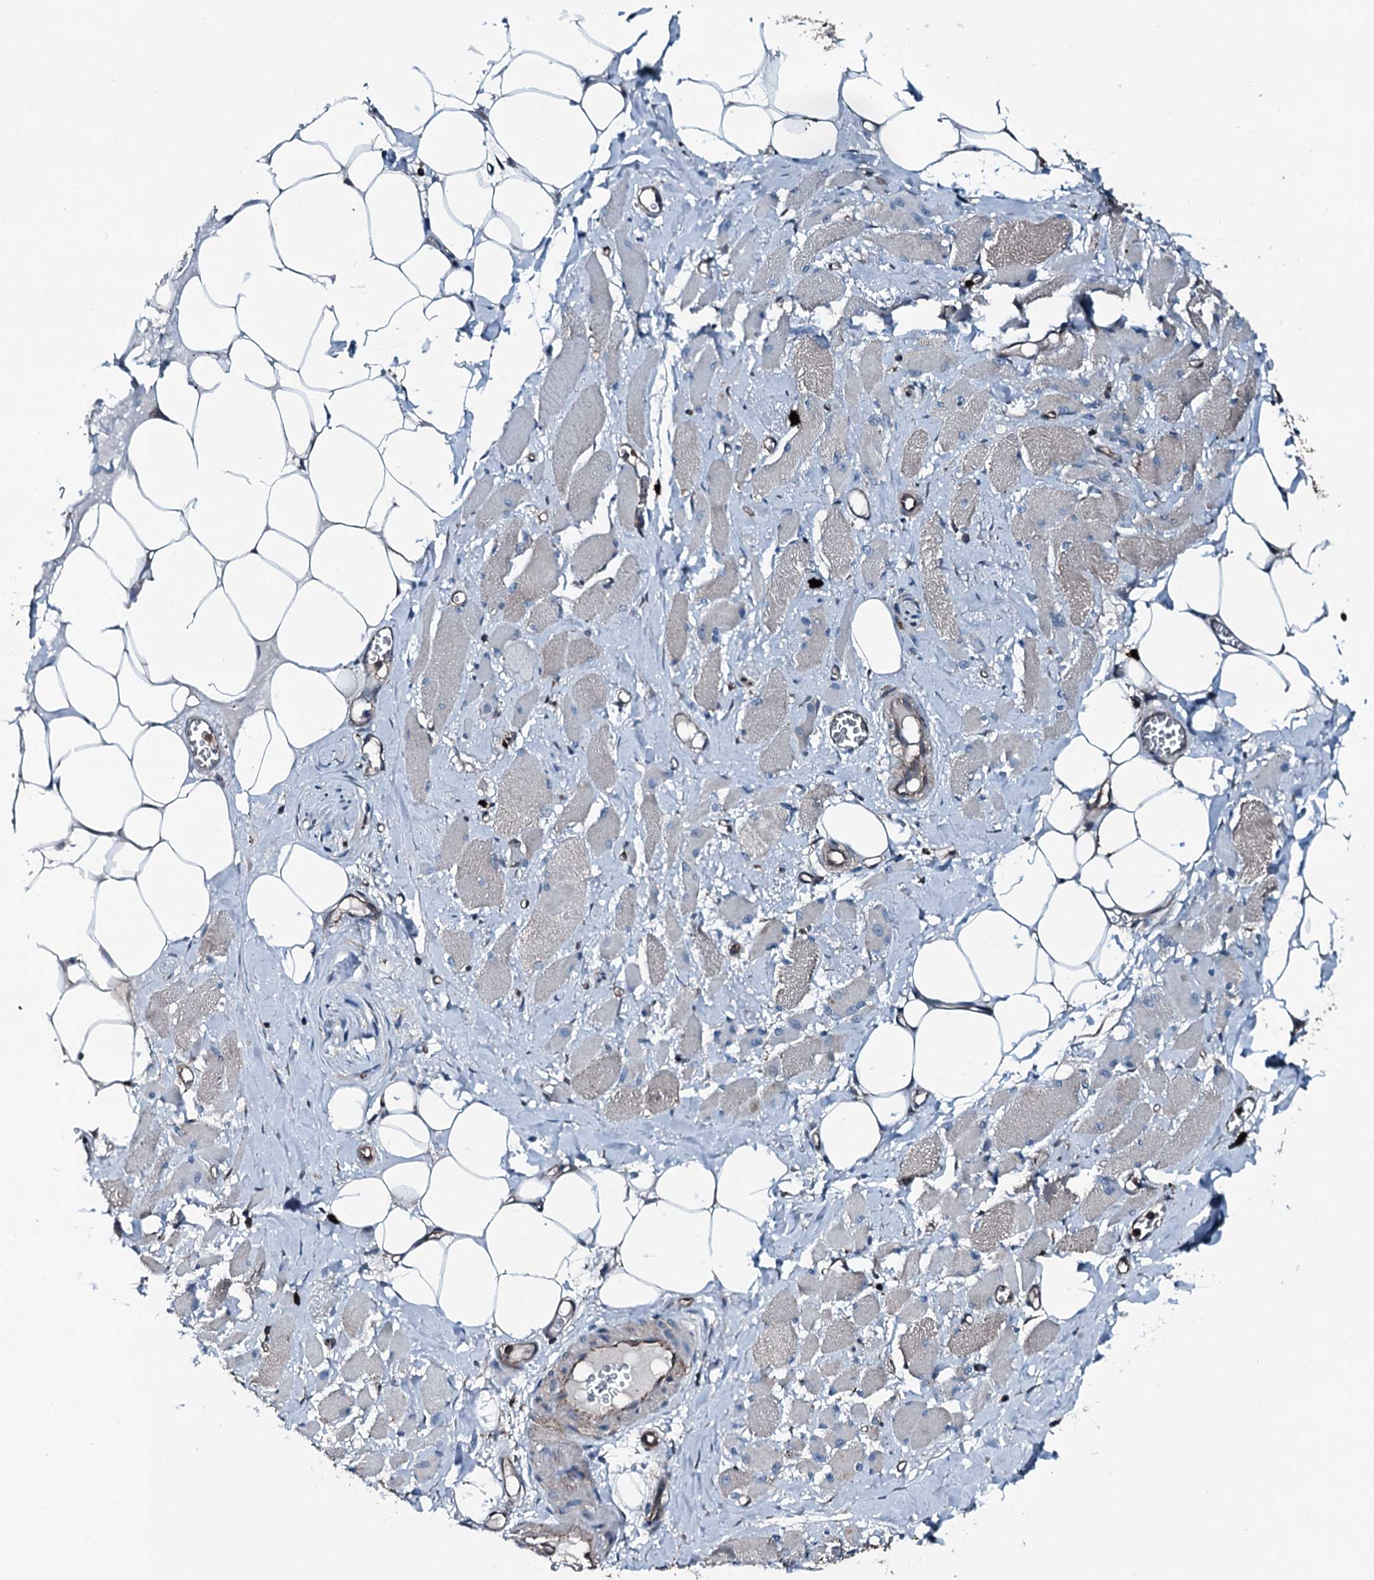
{"staining": {"intensity": "moderate", "quantity": "25%-75%", "location": "cytoplasmic/membranous"}, "tissue": "skeletal muscle", "cell_type": "Myocytes", "image_type": "normal", "snomed": [{"axis": "morphology", "description": "Normal tissue, NOS"}, {"axis": "morphology", "description": "Basal cell carcinoma"}, {"axis": "topography", "description": "Skeletal muscle"}], "caption": "Moderate cytoplasmic/membranous staining for a protein is seen in about 25%-75% of myocytes of normal skeletal muscle using IHC.", "gene": "SLC25A38", "patient": {"sex": "female", "age": 64}}